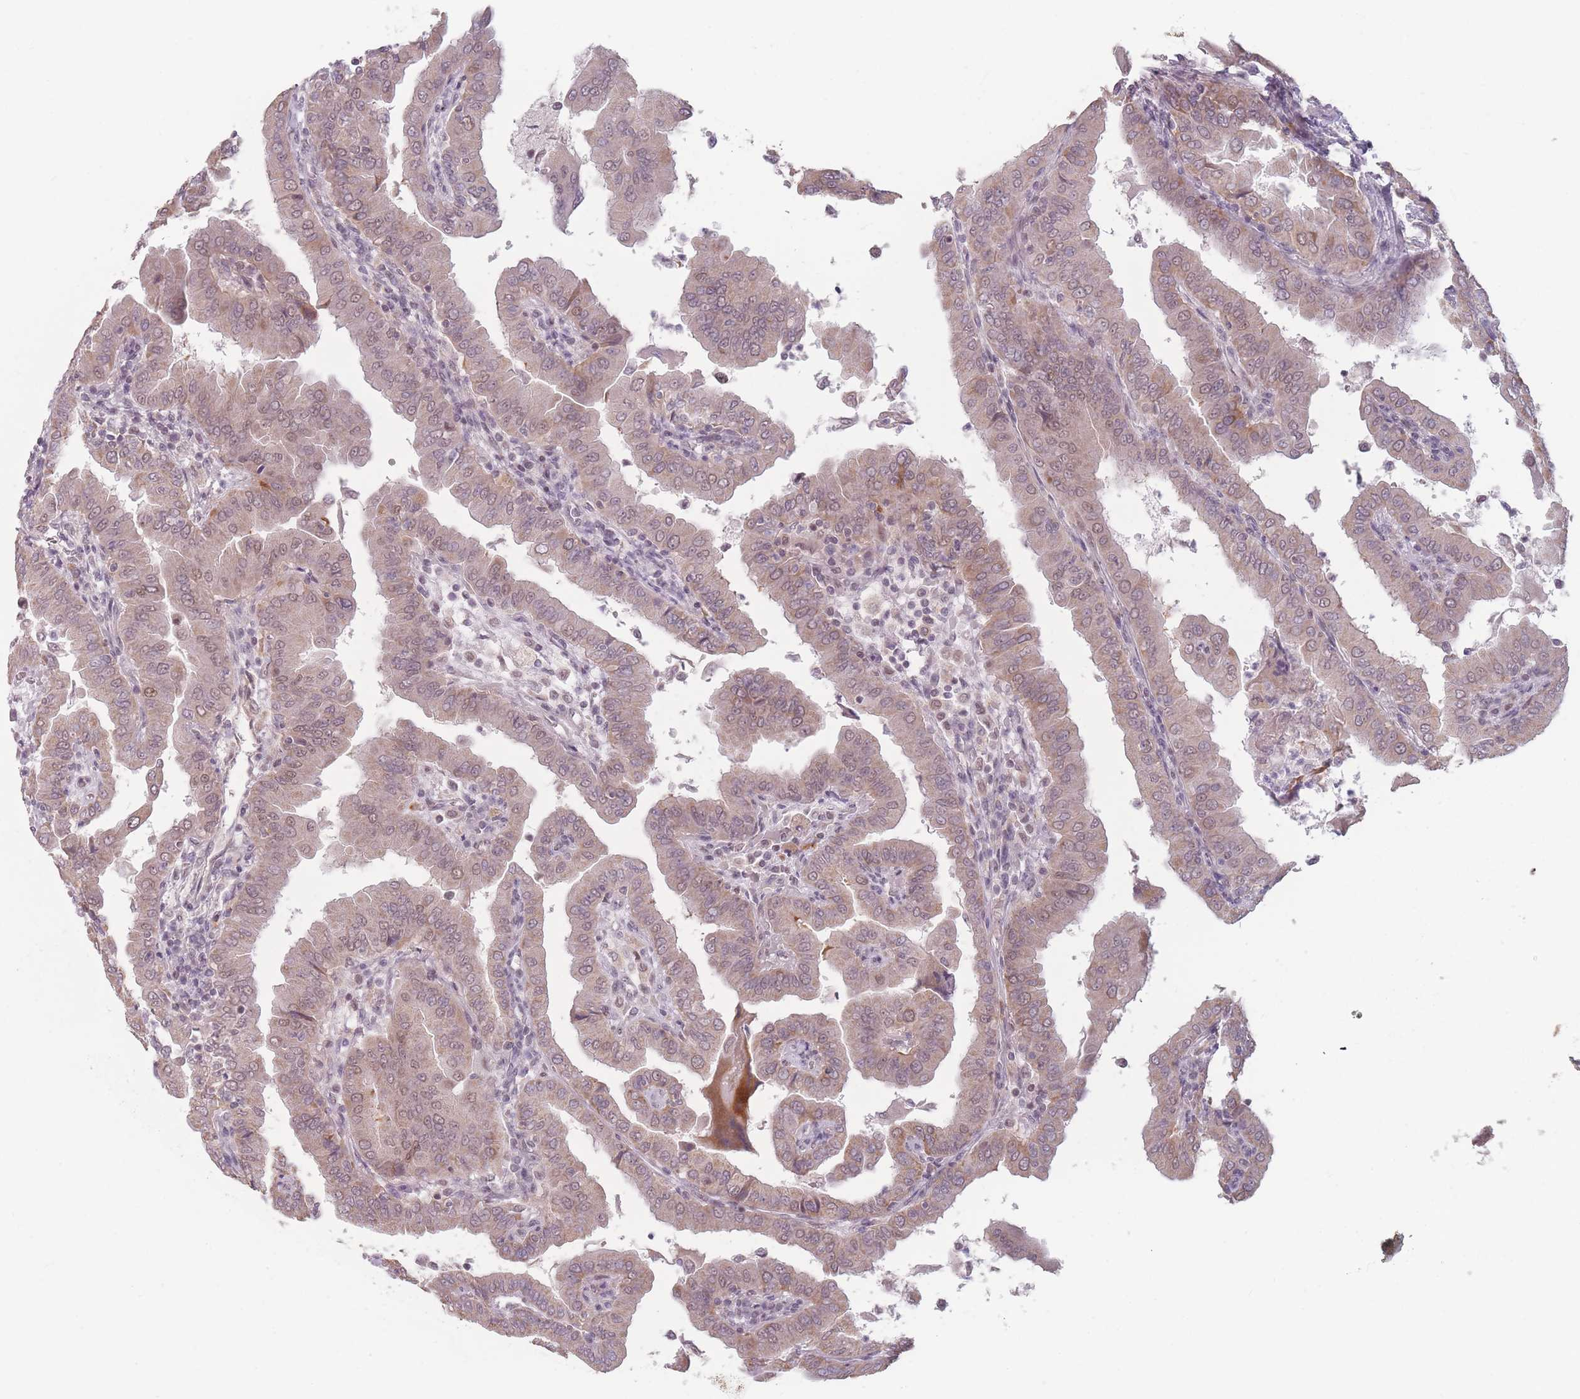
{"staining": {"intensity": "weak", "quantity": "25%-75%", "location": "nuclear"}, "tissue": "thyroid cancer", "cell_type": "Tumor cells", "image_type": "cancer", "snomed": [{"axis": "morphology", "description": "Papillary adenocarcinoma, NOS"}, {"axis": "topography", "description": "Thyroid gland"}], "caption": "This photomicrograph shows immunohistochemistry staining of thyroid cancer, with low weak nuclear staining in about 25%-75% of tumor cells.", "gene": "OR10C1", "patient": {"sex": "male", "age": 33}}